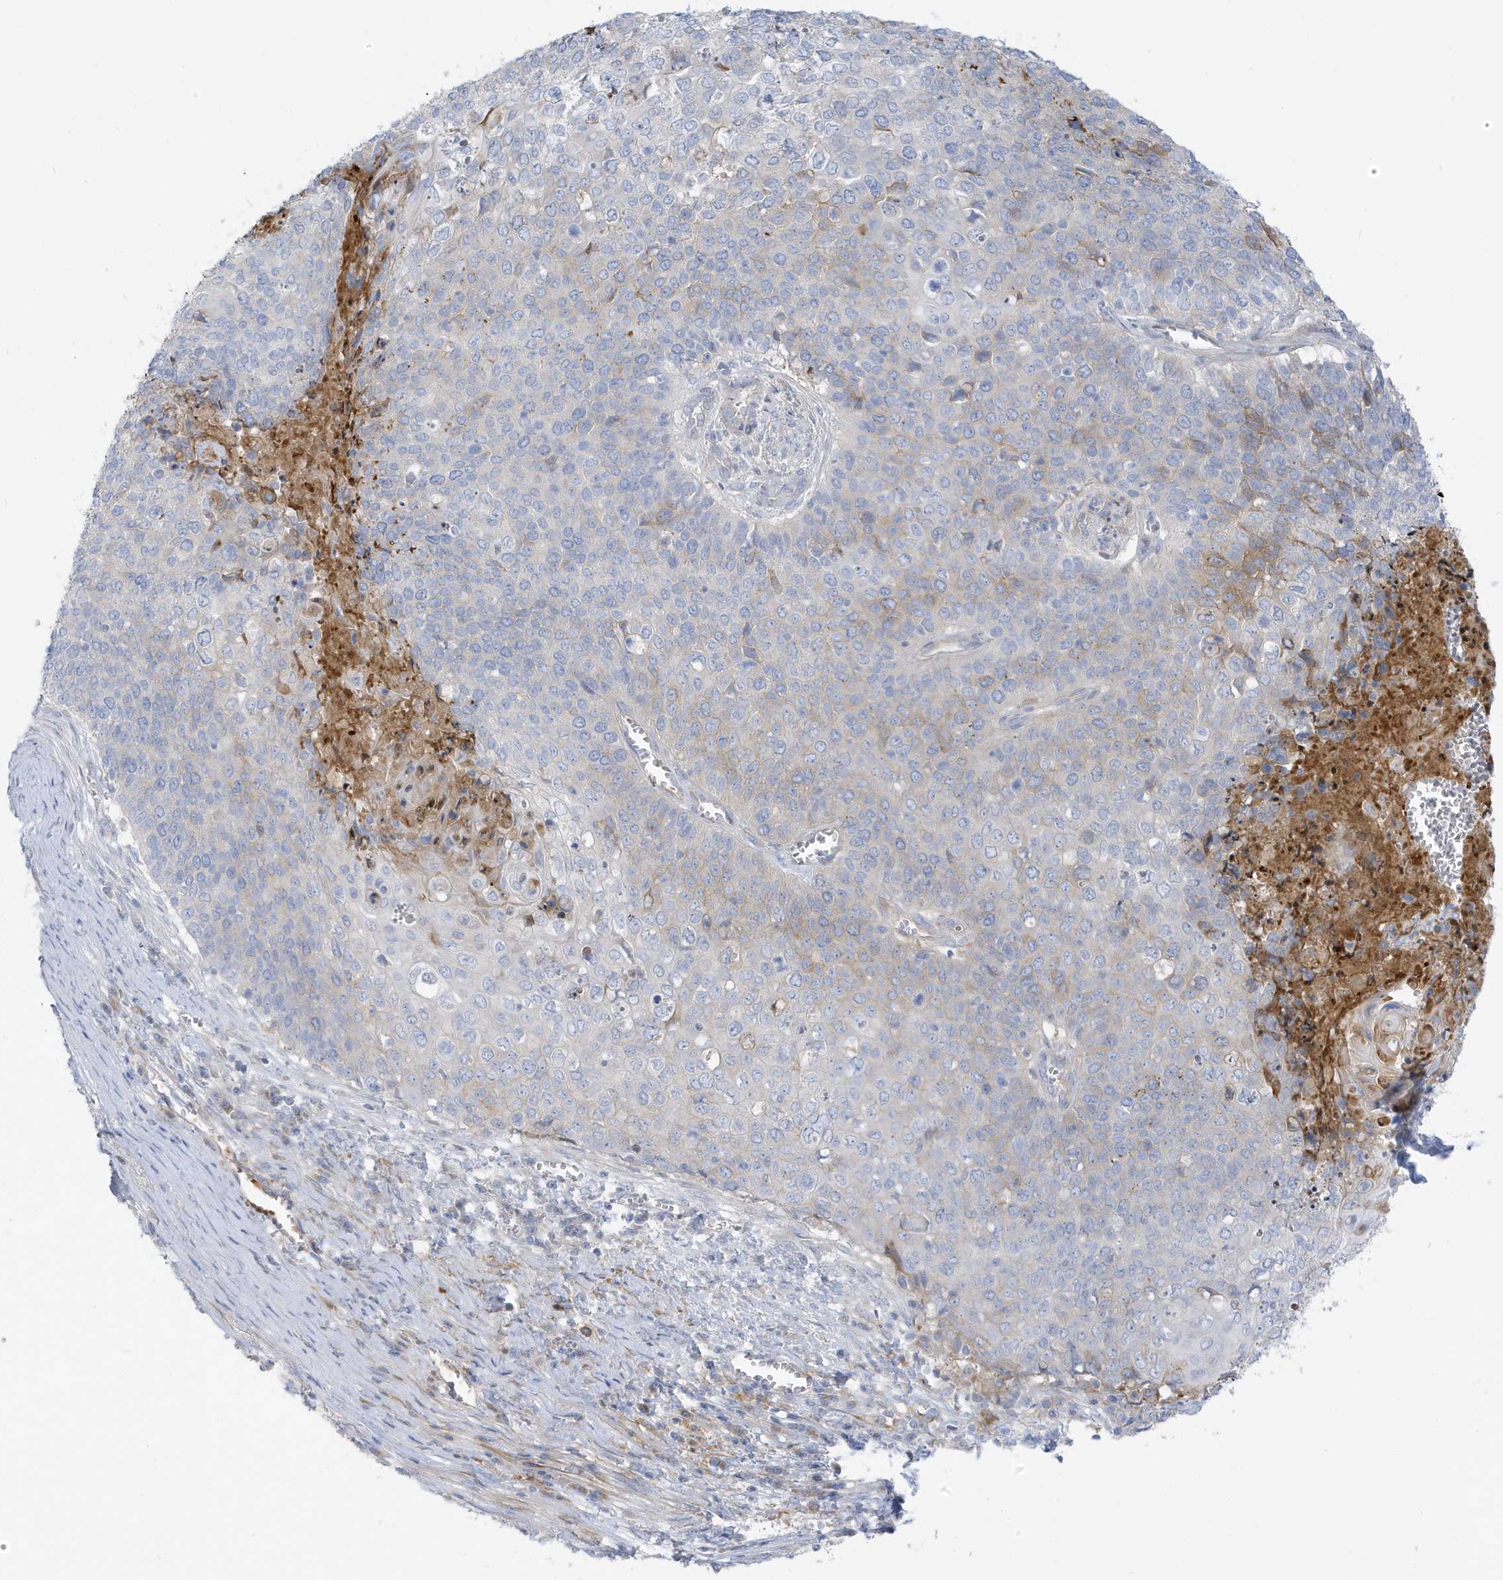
{"staining": {"intensity": "weak", "quantity": "<25%", "location": "cytoplasmic/membranous"}, "tissue": "cervical cancer", "cell_type": "Tumor cells", "image_type": "cancer", "snomed": [{"axis": "morphology", "description": "Squamous cell carcinoma, NOS"}, {"axis": "topography", "description": "Cervix"}], "caption": "This photomicrograph is of cervical squamous cell carcinoma stained with immunohistochemistry (IHC) to label a protein in brown with the nuclei are counter-stained blue. There is no expression in tumor cells.", "gene": "ATP13A5", "patient": {"sex": "female", "age": 39}}